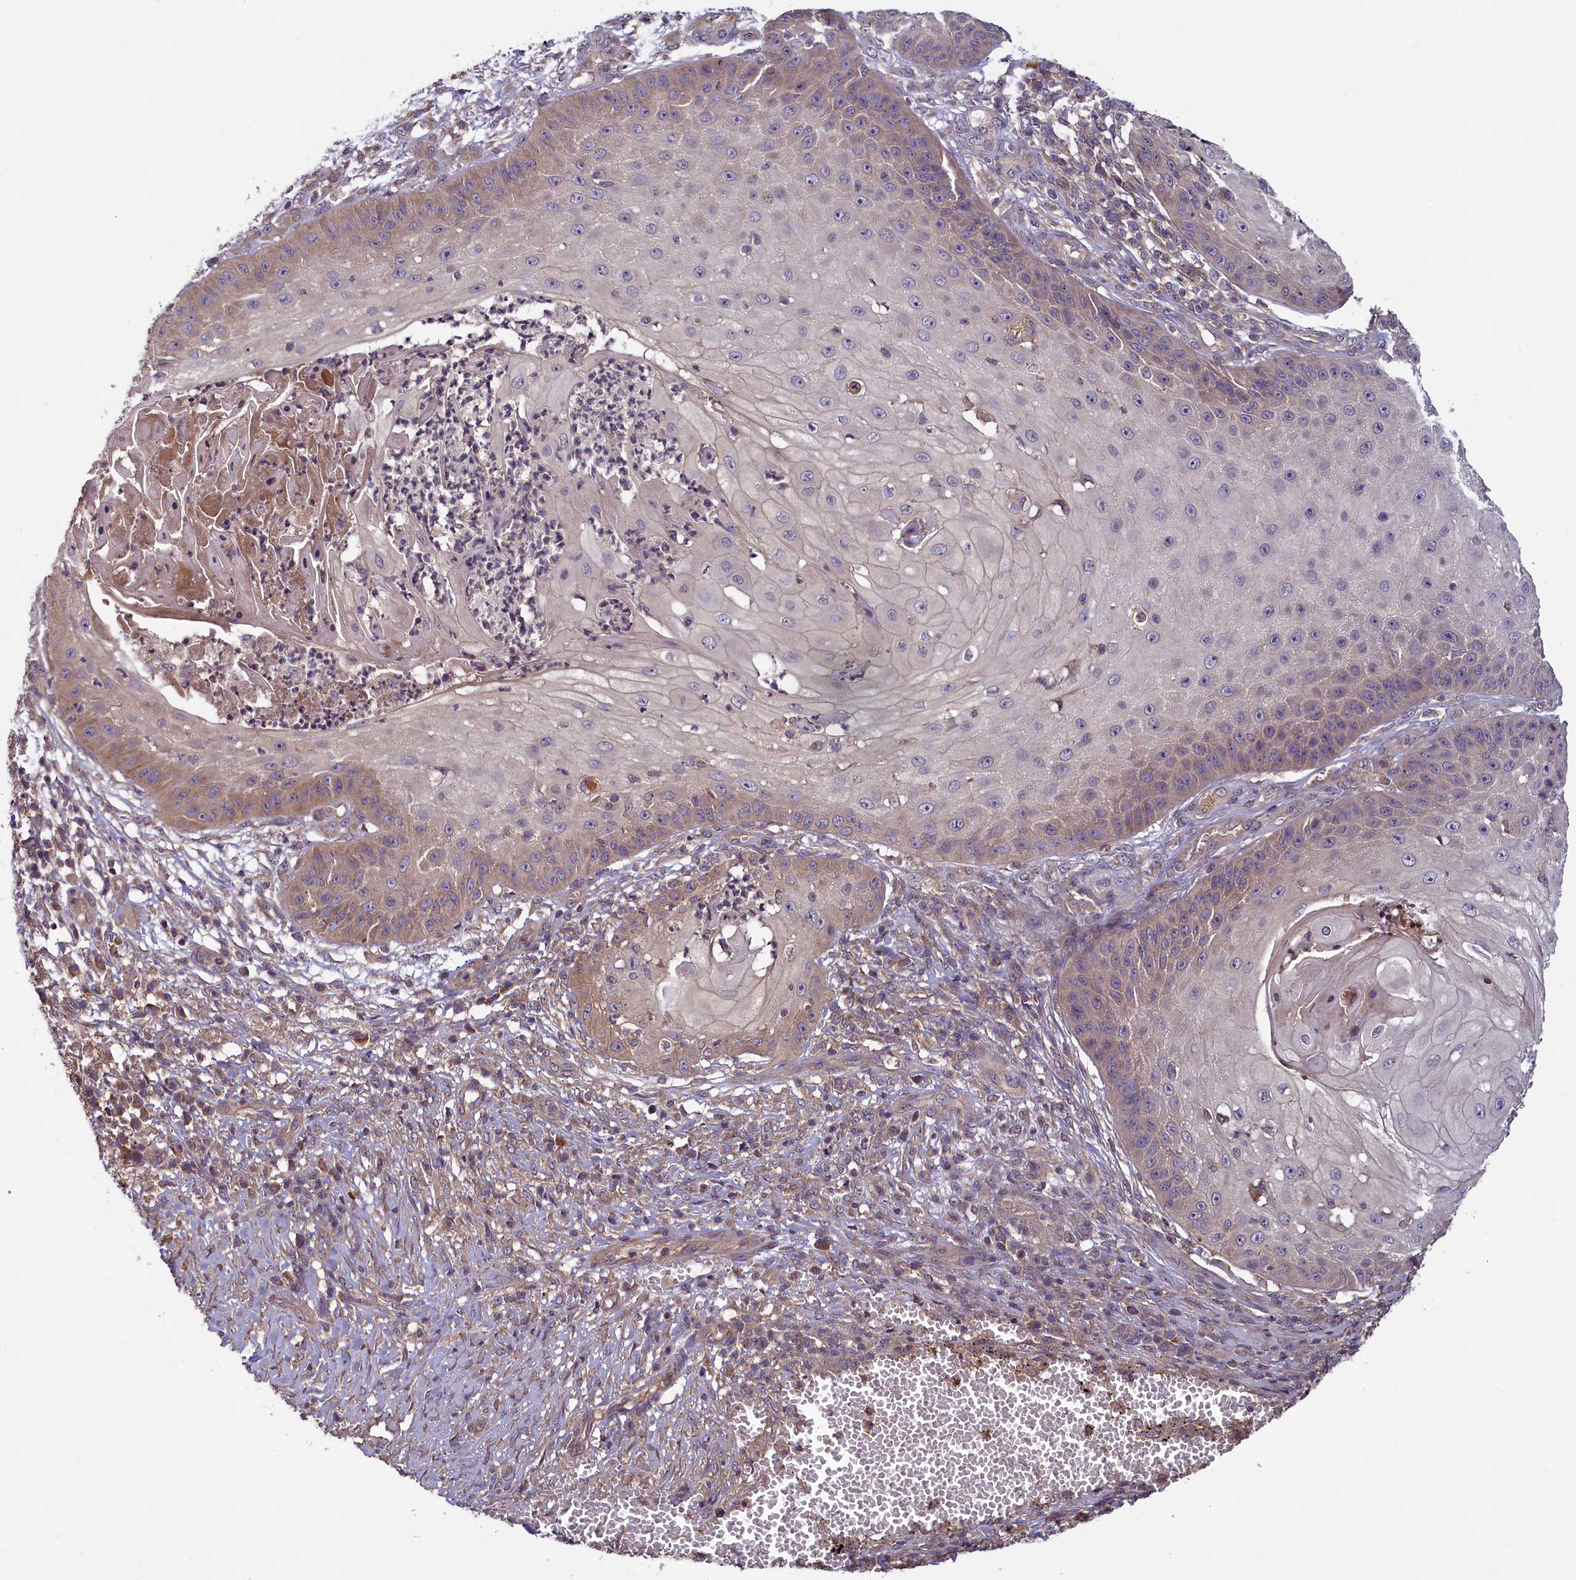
{"staining": {"intensity": "weak", "quantity": "25%-75%", "location": "cytoplasmic/membranous"}, "tissue": "skin cancer", "cell_type": "Tumor cells", "image_type": "cancer", "snomed": [{"axis": "morphology", "description": "Squamous cell carcinoma, NOS"}, {"axis": "topography", "description": "Skin"}], "caption": "About 25%-75% of tumor cells in skin squamous cell carcinoma display weak cytoplasmic/membranous protein expression as visualized by brown immunohistochemical staining.", "gene": "NUDT6", "patient": {"sex": "male", "age": 70}}